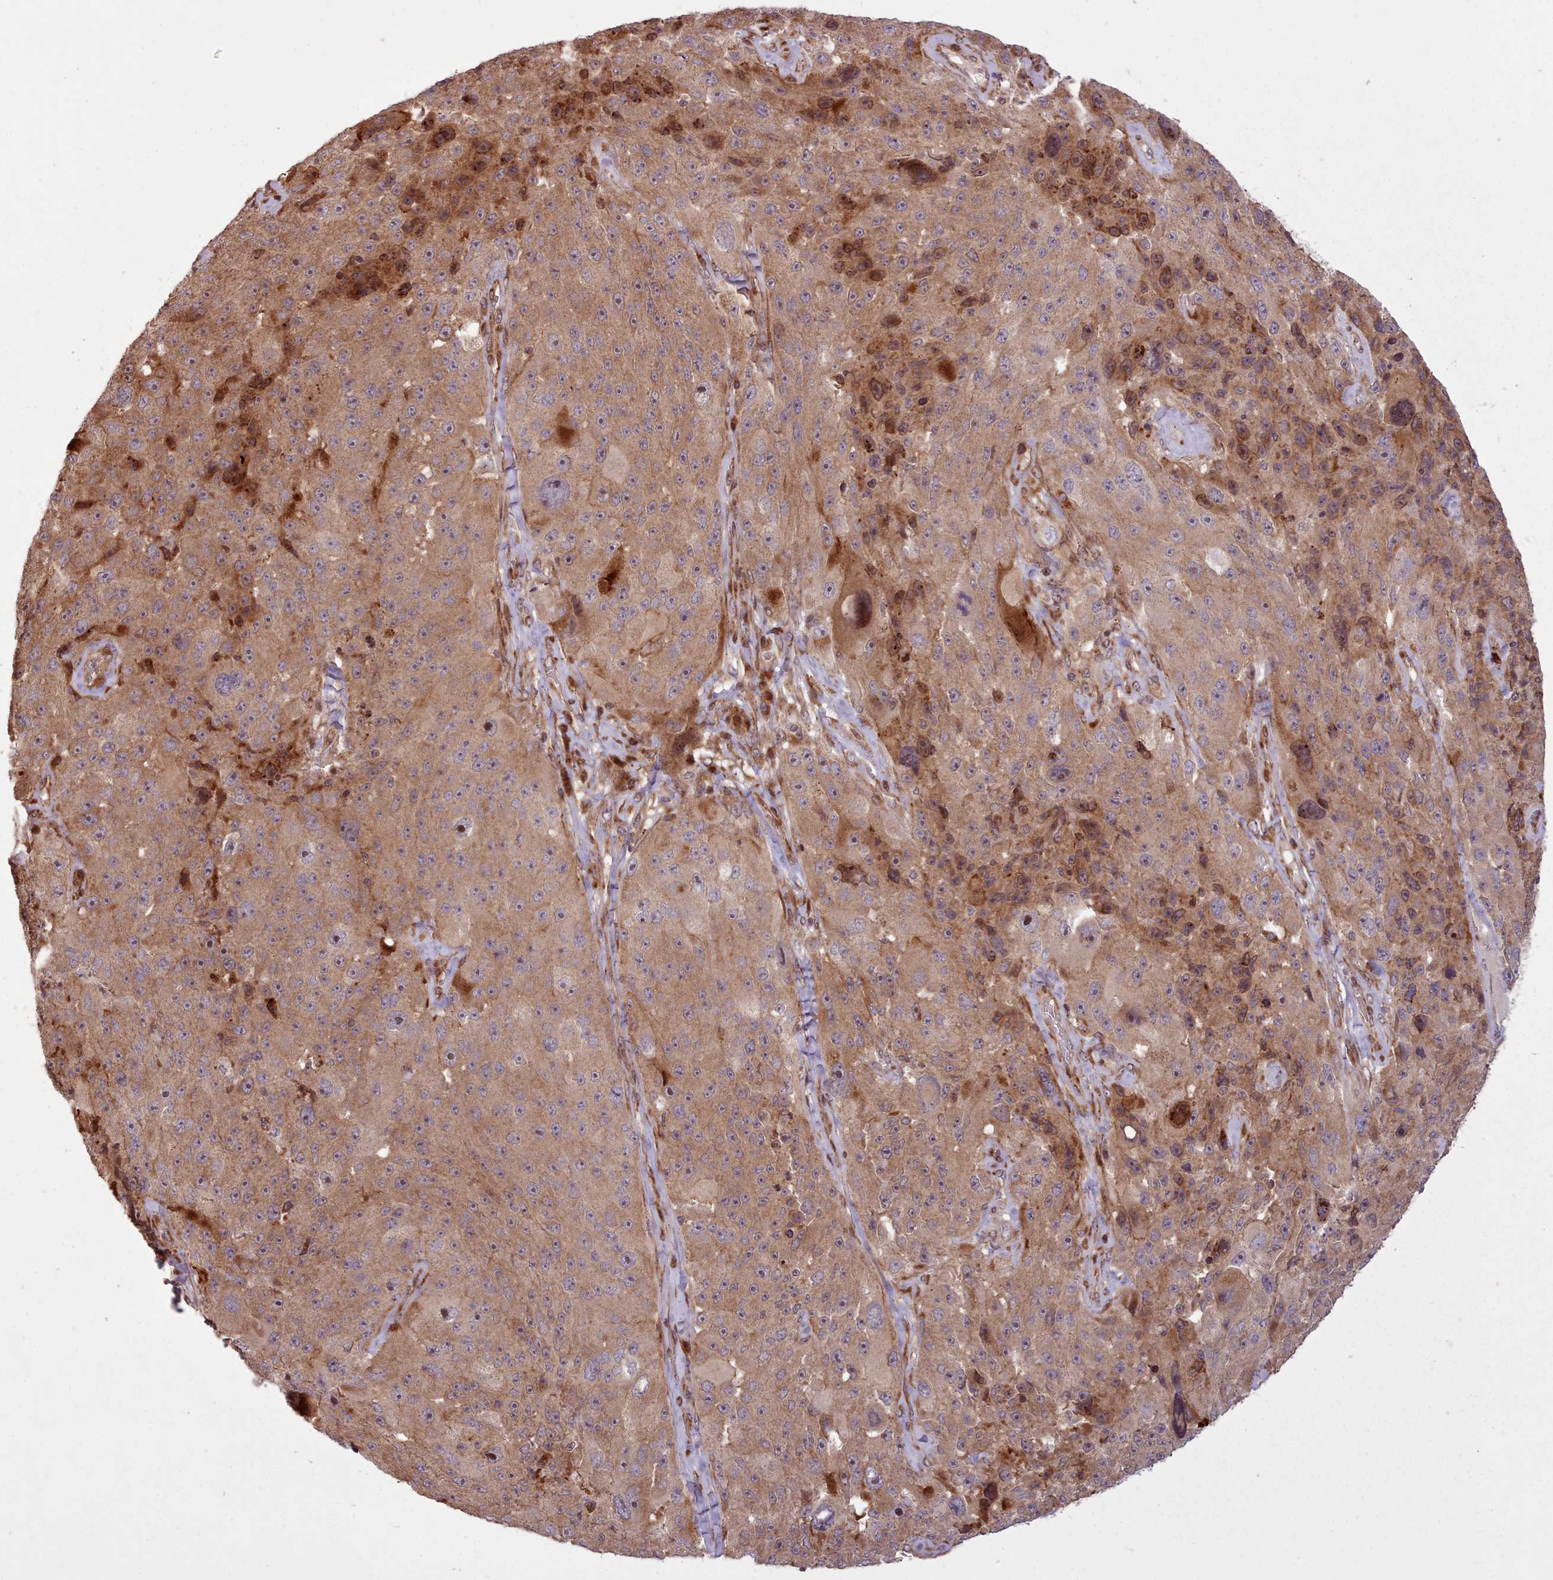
{"staining": {"intensity": "moderate", "quantity": ">75%", "location": "cytoplasmic/membranous,nuclear"}, "tissue": "melanoma", "cell_type": "Tumor cells", "image_type": "cancer", "snomed": [{"axis": "morphology", "description": "Malignant melanoma, Metastatic site"}, {"axis": "topography", "description": "Lymph node"}], "caption": "Immunohistochemical staining of malignant melanoma (metastatic site) reveals medium levels of moderate cytoplasmic/membranous and nuclear protein positivity in about >75% of tumor cells.", "gene": "NLRP7", "patient": {"sex": "male", "age": 62}}